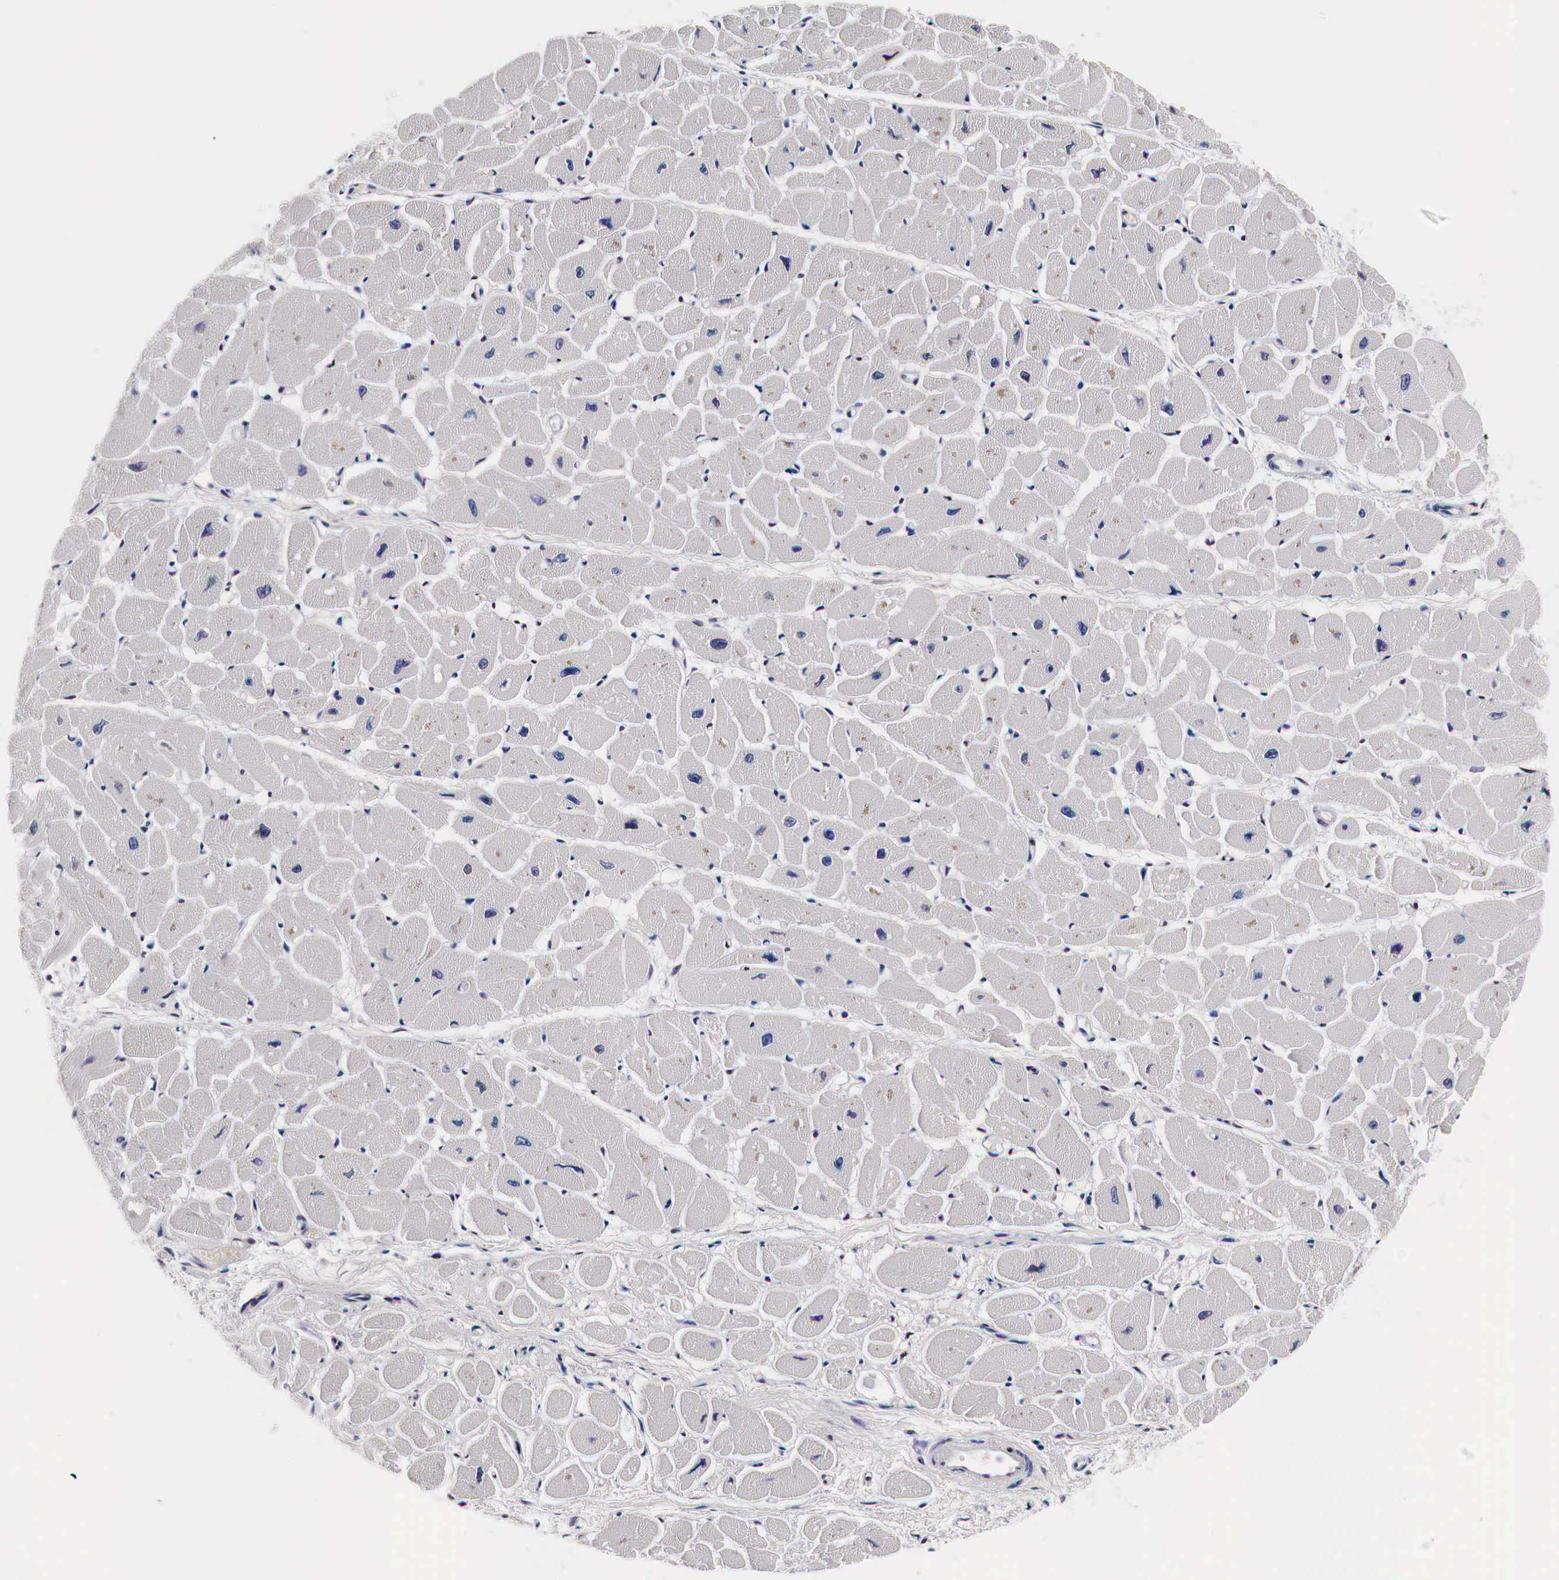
{"staining": {"intensity": "weak", "quantity": "<25%", "location": "cytoplasmic/membranous"}, "tissue": "heart muscle", "cell_type": "Cardiomyocytes", "image_type": "normal", "snomed": [{"axis": "morphology", "description": "Normal tissue, NOS"}, {"axis": "topography", "description": "Heart"}], "caption": "Image shows no protein positivity in cardiomyocytes of benign heart muscle.", "gene": "CKAP4", "patient": {"sex": "female", "age": 54}}